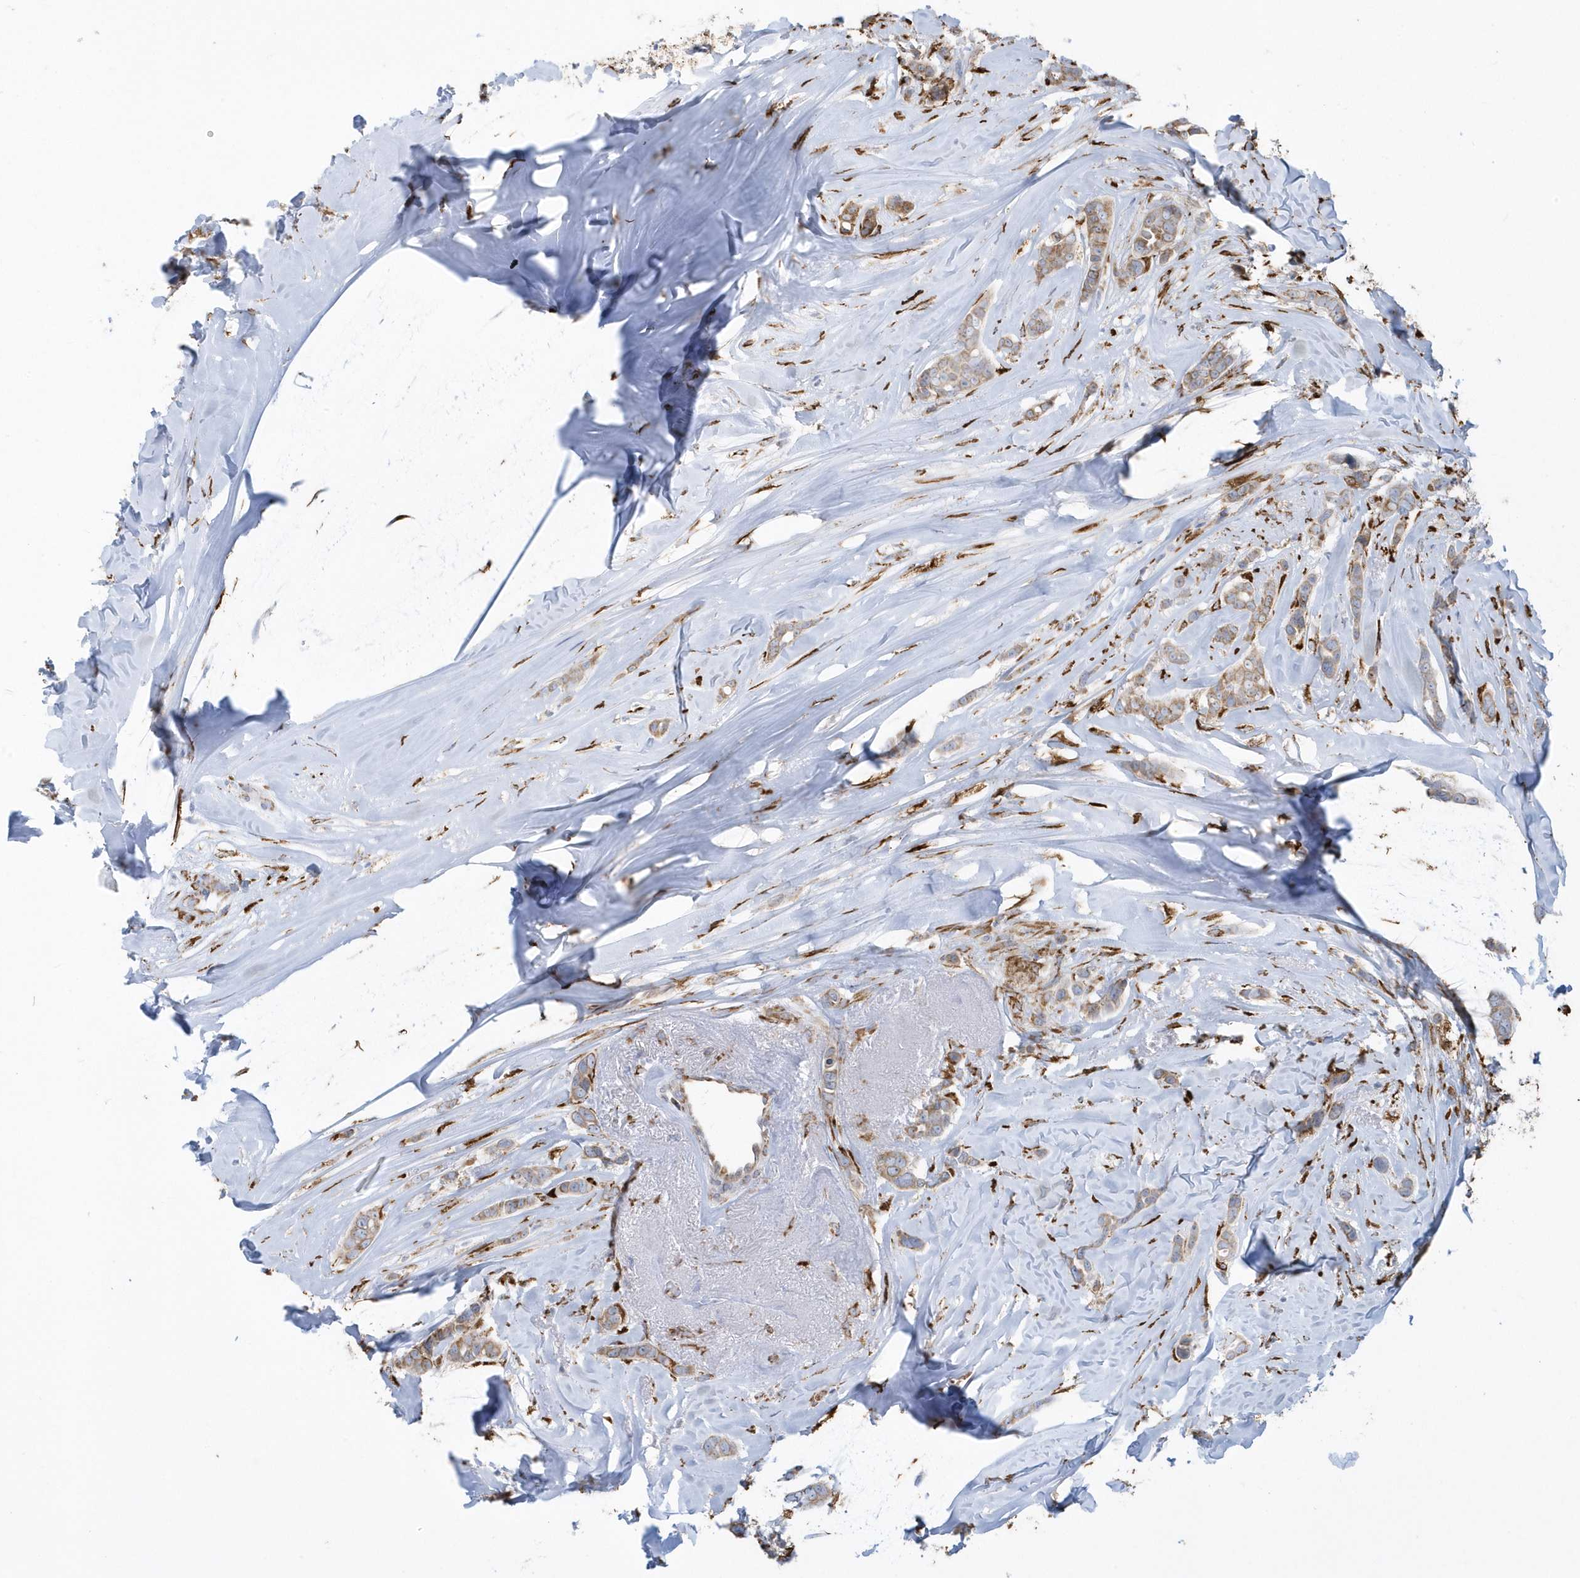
{"staining": {"intensity": "moderate", "quantity": "25%-75%", "location": "cytoplasmic/membranous"}, "tissue": "breast cancer", "cell_type": "Tumor cells", "image_type": "cancer", "snomed": [{"axis": "morphology", "description": "Lobular carcinoma"}, {"axis": "topography", "description": "Breast"}], "caption": "Breast cancer (lobular carcinoma) stained with IHC reveals moderate cytoplasmic/membranous positivity in approximately 25%-75% of tumor cells.", "gene": "DCAF1", "patient": {"sex": "female", "age": 51}}